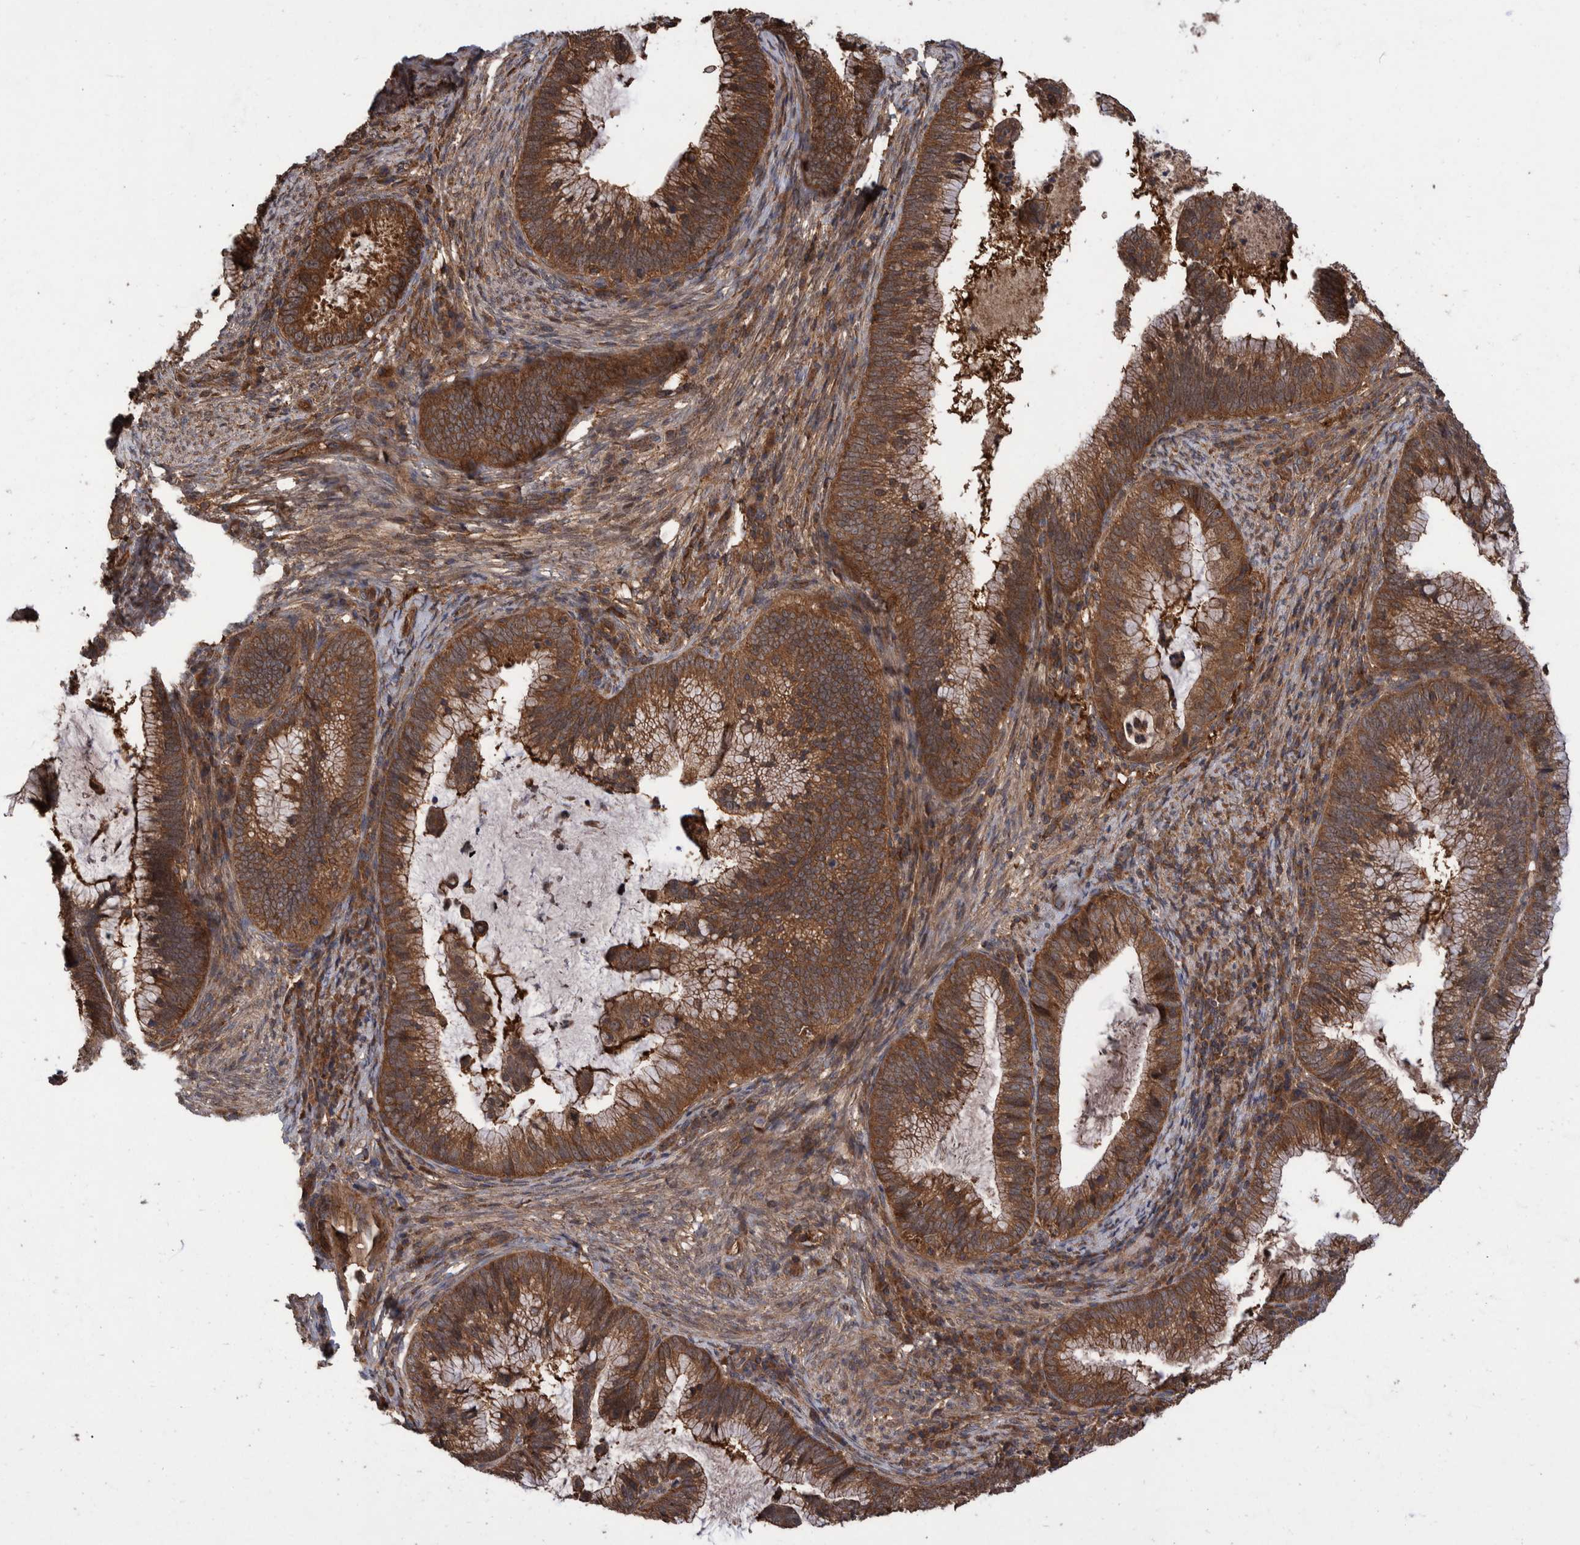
{"staining": {"intensity": "moderate", "quantity": ">75%", "location": "cytoplasmic/membranous"}, "tissue": "cervical cancer", "cell_type": "Tumor cells", "image_type": "cancer", "snomed": [{"axis": "morphology", "description": "Adenocarcinoma, NOS"}, {"axis": "topography", "description": "Cervix"}], "caption": "Cervical cancer stained with DAB immunohistochemistry (IHC) displays medium levels of moderate cytoplasmic/membranous expression in about >75% of tumor cells.", "gene": "VBP1", "patient": {"sex": "female", "age": 36}}